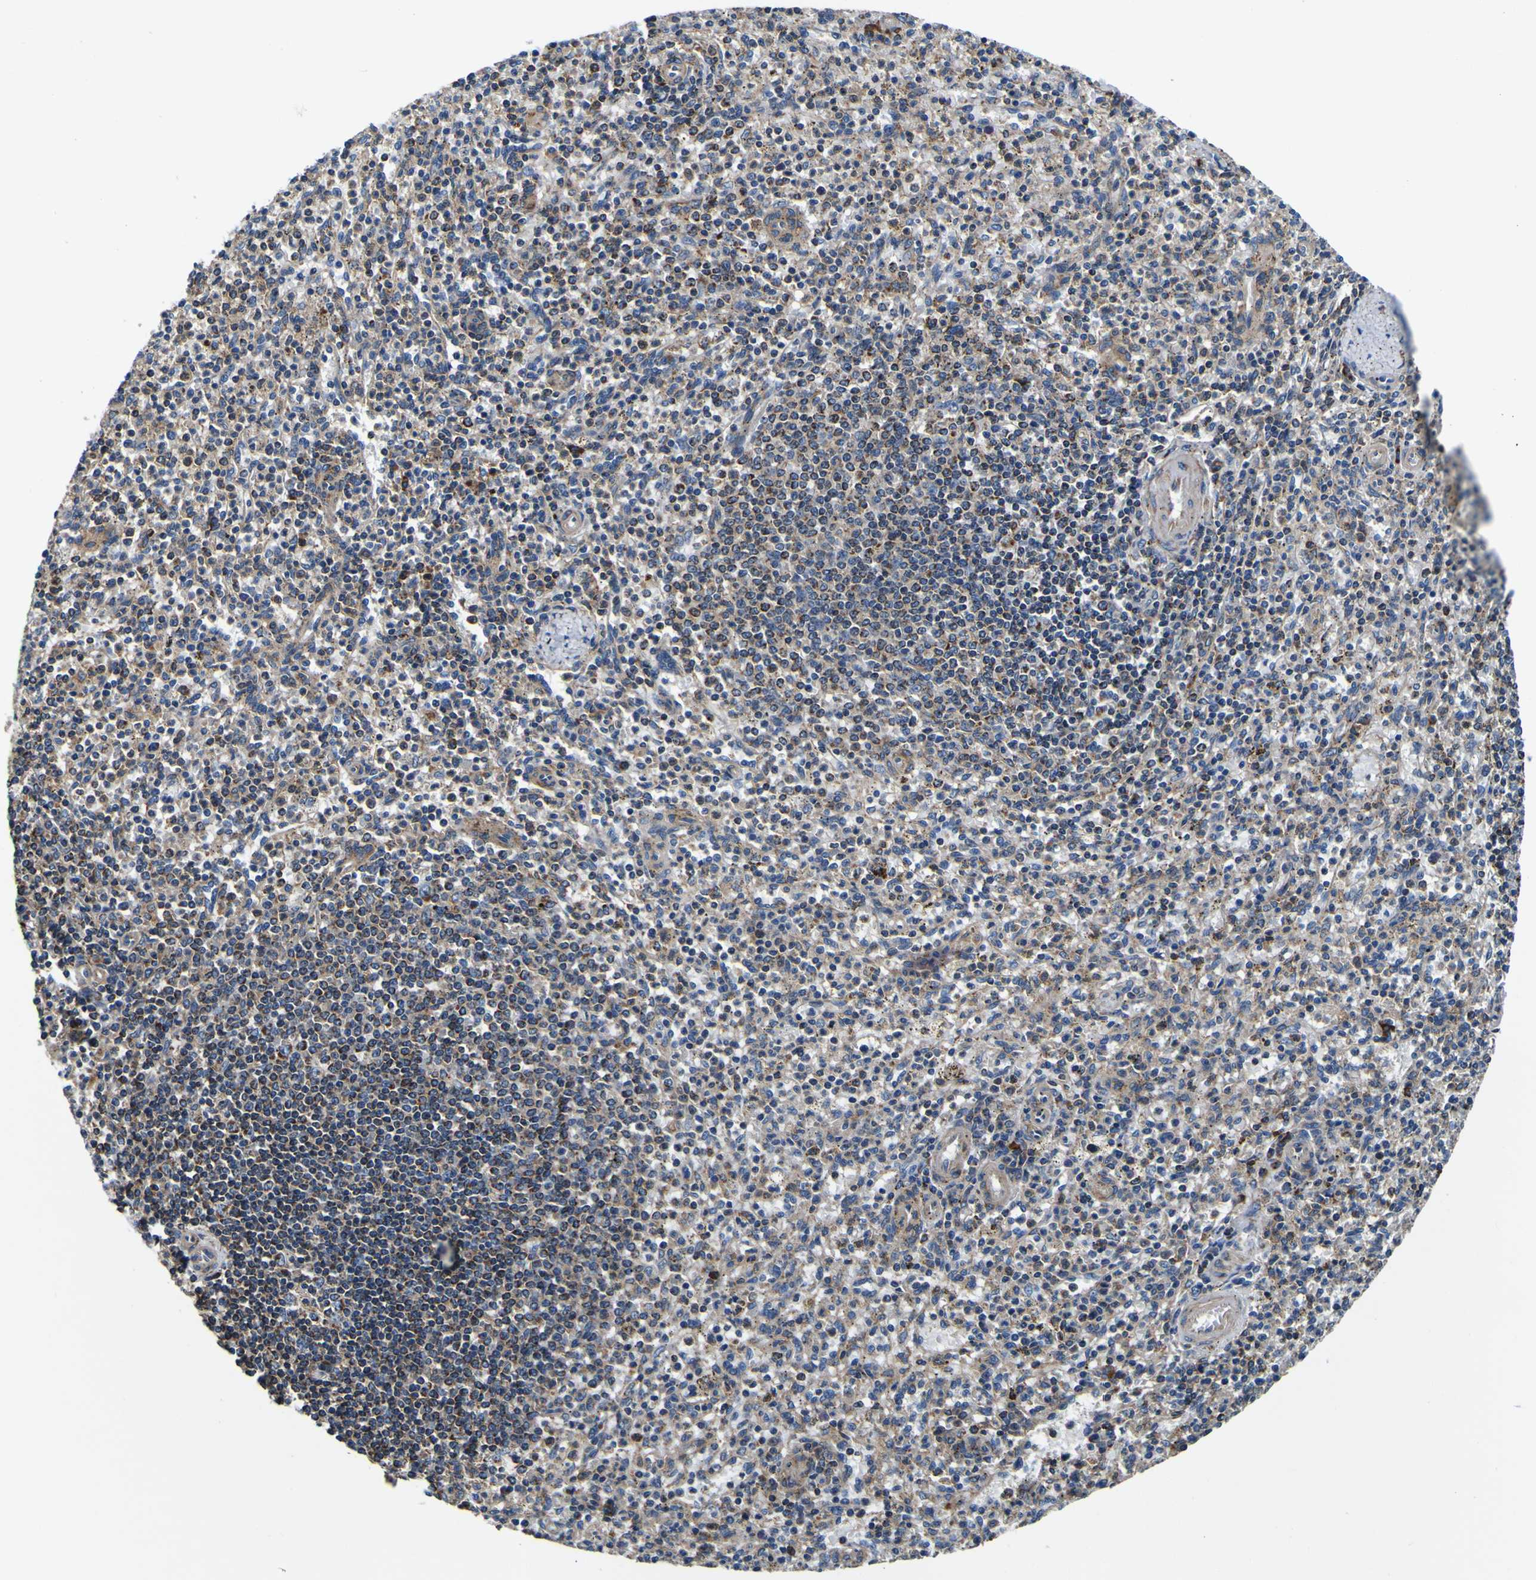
{"staining": {"intensity": "weak", "quantity": "25%-75%", "location": "cytoplasmic/membranous"}, "tissue": "spleen", "cell_type": "Cells in red pulp", "image_type": "normal", "snomed": [{"axis": "morphology", "description": "Normal tissue, NOS"}, {"axis": "topography", "description": "Spleen"}], "caption": "Protein expression analysis of unremarkable spleen exhibits weak cytoplasmic/membranous positivity in approximately 25%-75% of cells in red pulp. (DAB (3,3'-diaminobenzidine) IHC with brightfield microscopy, high magnification).", "gene": "INPP5A", "patient": {"sex": "male", "age": 72}}